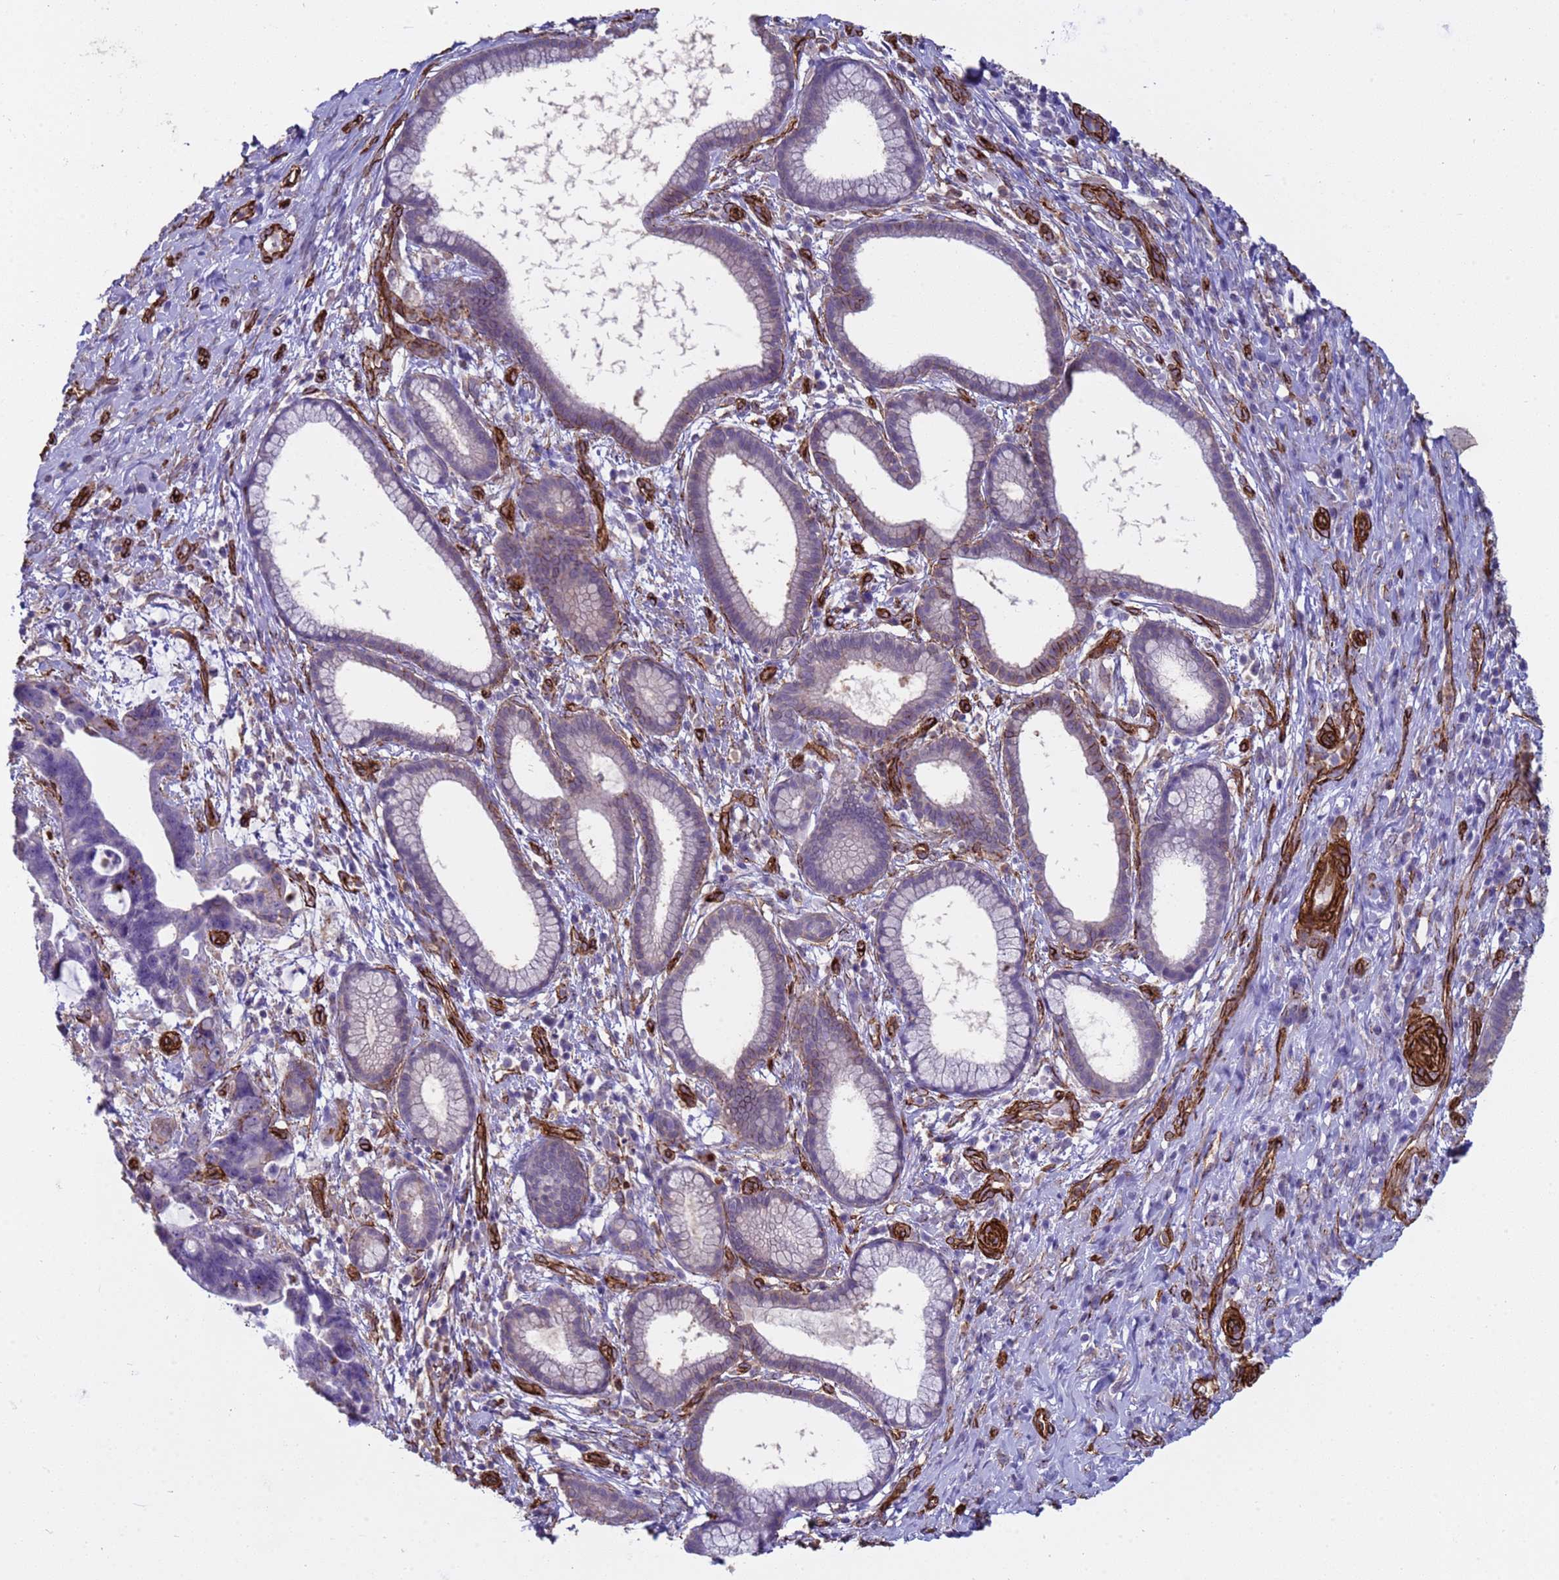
{"staining": {"intensity": "weak", "quantity": "<25%", "location": "cytoplasmic/membranous"}, "tissue": "pancreatic cancer", "cell_type": "Tumor cells", "image_type": "cancer", "snomed": [{"axis": "morphology", "description": "Adenocarcinoma, NOS"}, {"axis": "topography", "description": "Pancreas"}], "caption": "DAB (3,3'-diaminobenzidine) immunohistochemical staining of pancreatic cancer (adenocarcinoma) exhibits no significant staining in tumor cells. (DAB (3,3'-diaminobenzidine) immunohistochemistry with hematoxylin counter stain).", "gene": "GASK1A", "patient": {"sex": "female", "age": 83}}